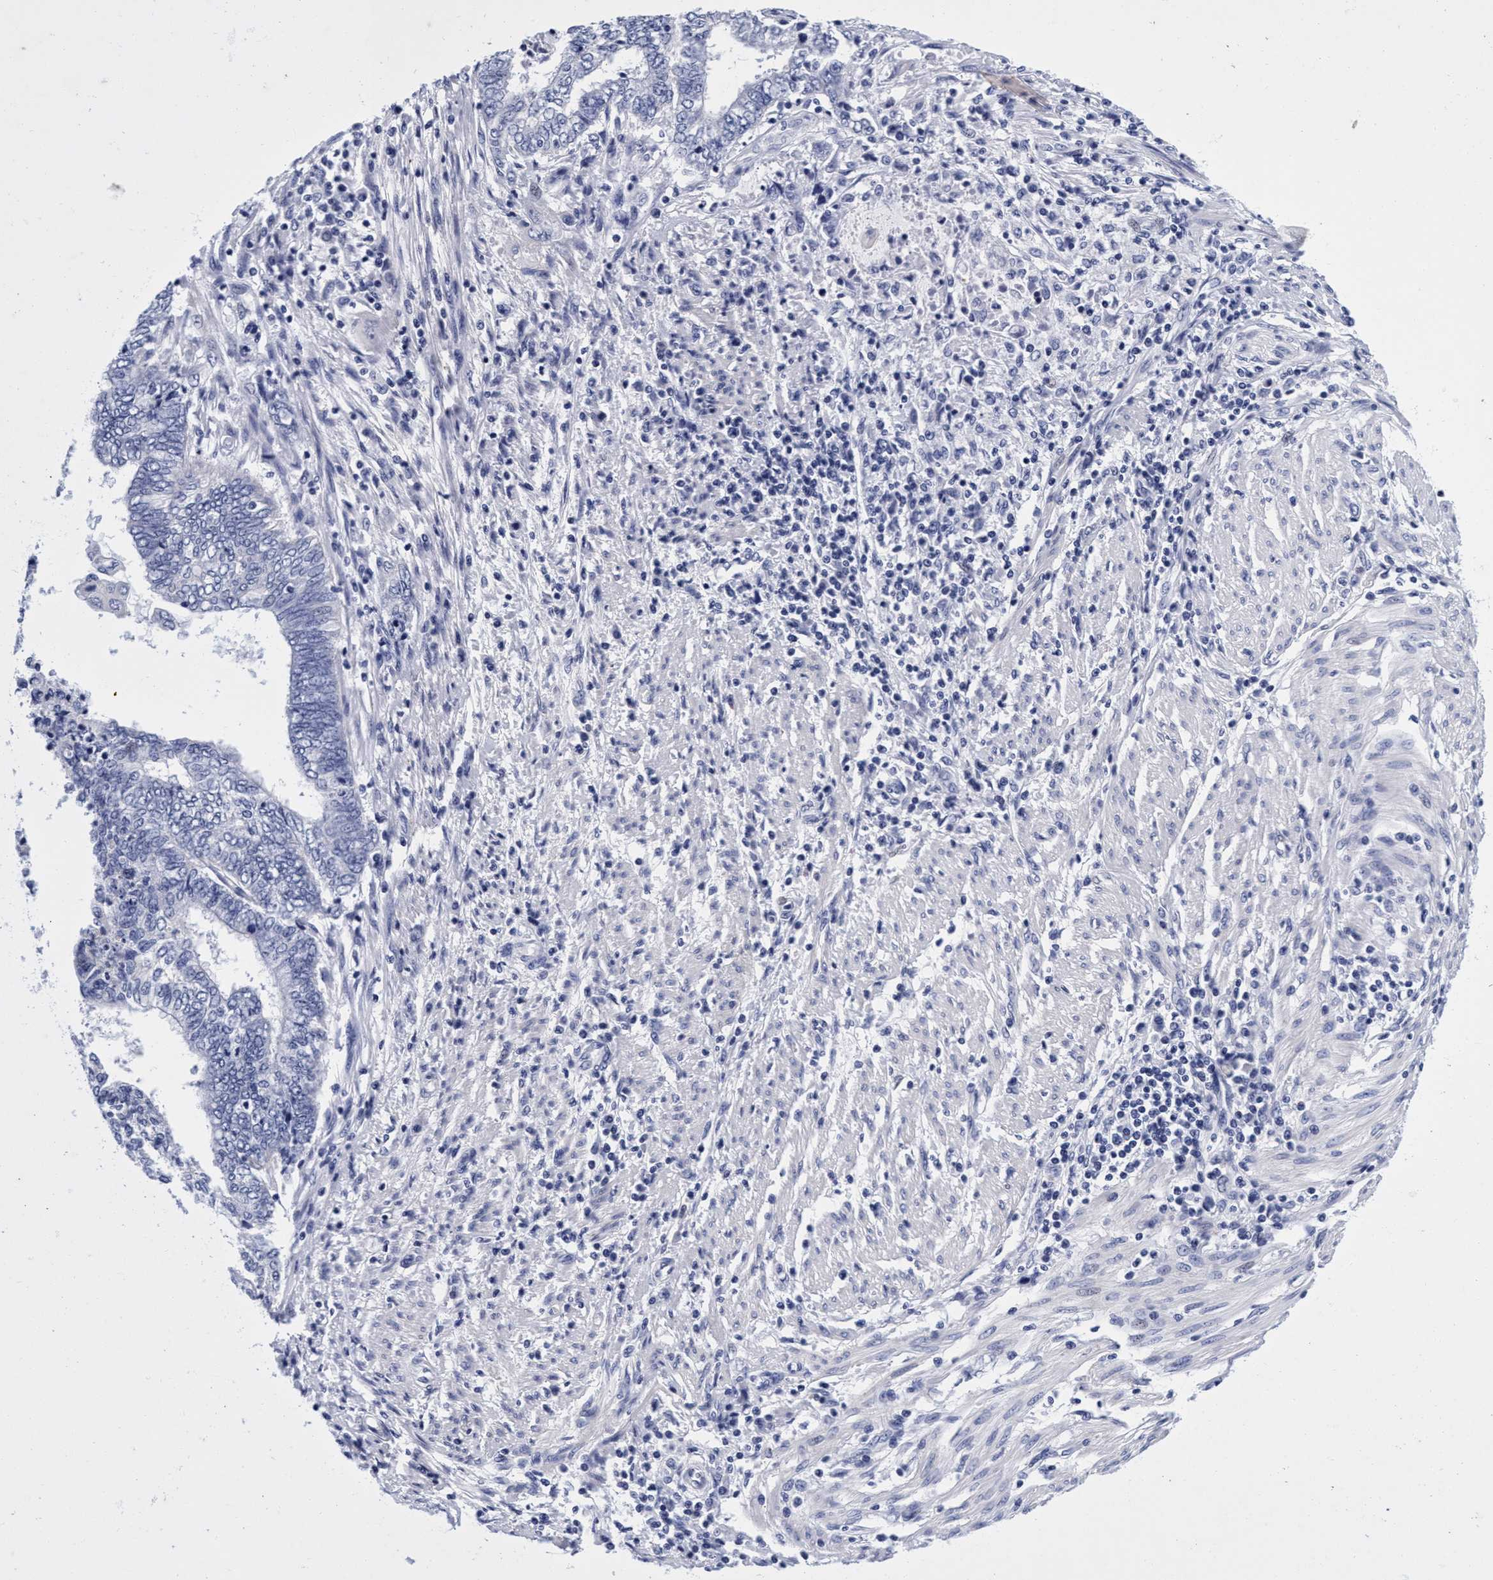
{"staining": {"intensity": "negative", "quantity": "none", "location": "none"}, "tissue": "endometrial cancer", "cell_type": "Tumor cells", "image_type": "cancer", "snomed": [{"axis": "morphology", "description": "Adenocarcinoma, NOS"}, {"axis": "topography", "description": "Uterus"}, {"axis": "topography", "description": "Endometrium"}], "caption": "IHC image of neoplastic tissue: adenocarcinoma (endometrial) stained with DAB (3,3'-diaminobenzidine) reveals no significant protein expression in tumor cells. Nuclei are stained in blue.", "gene": "PLPPR1", "patient": {"sex": "female", "age": 70}}